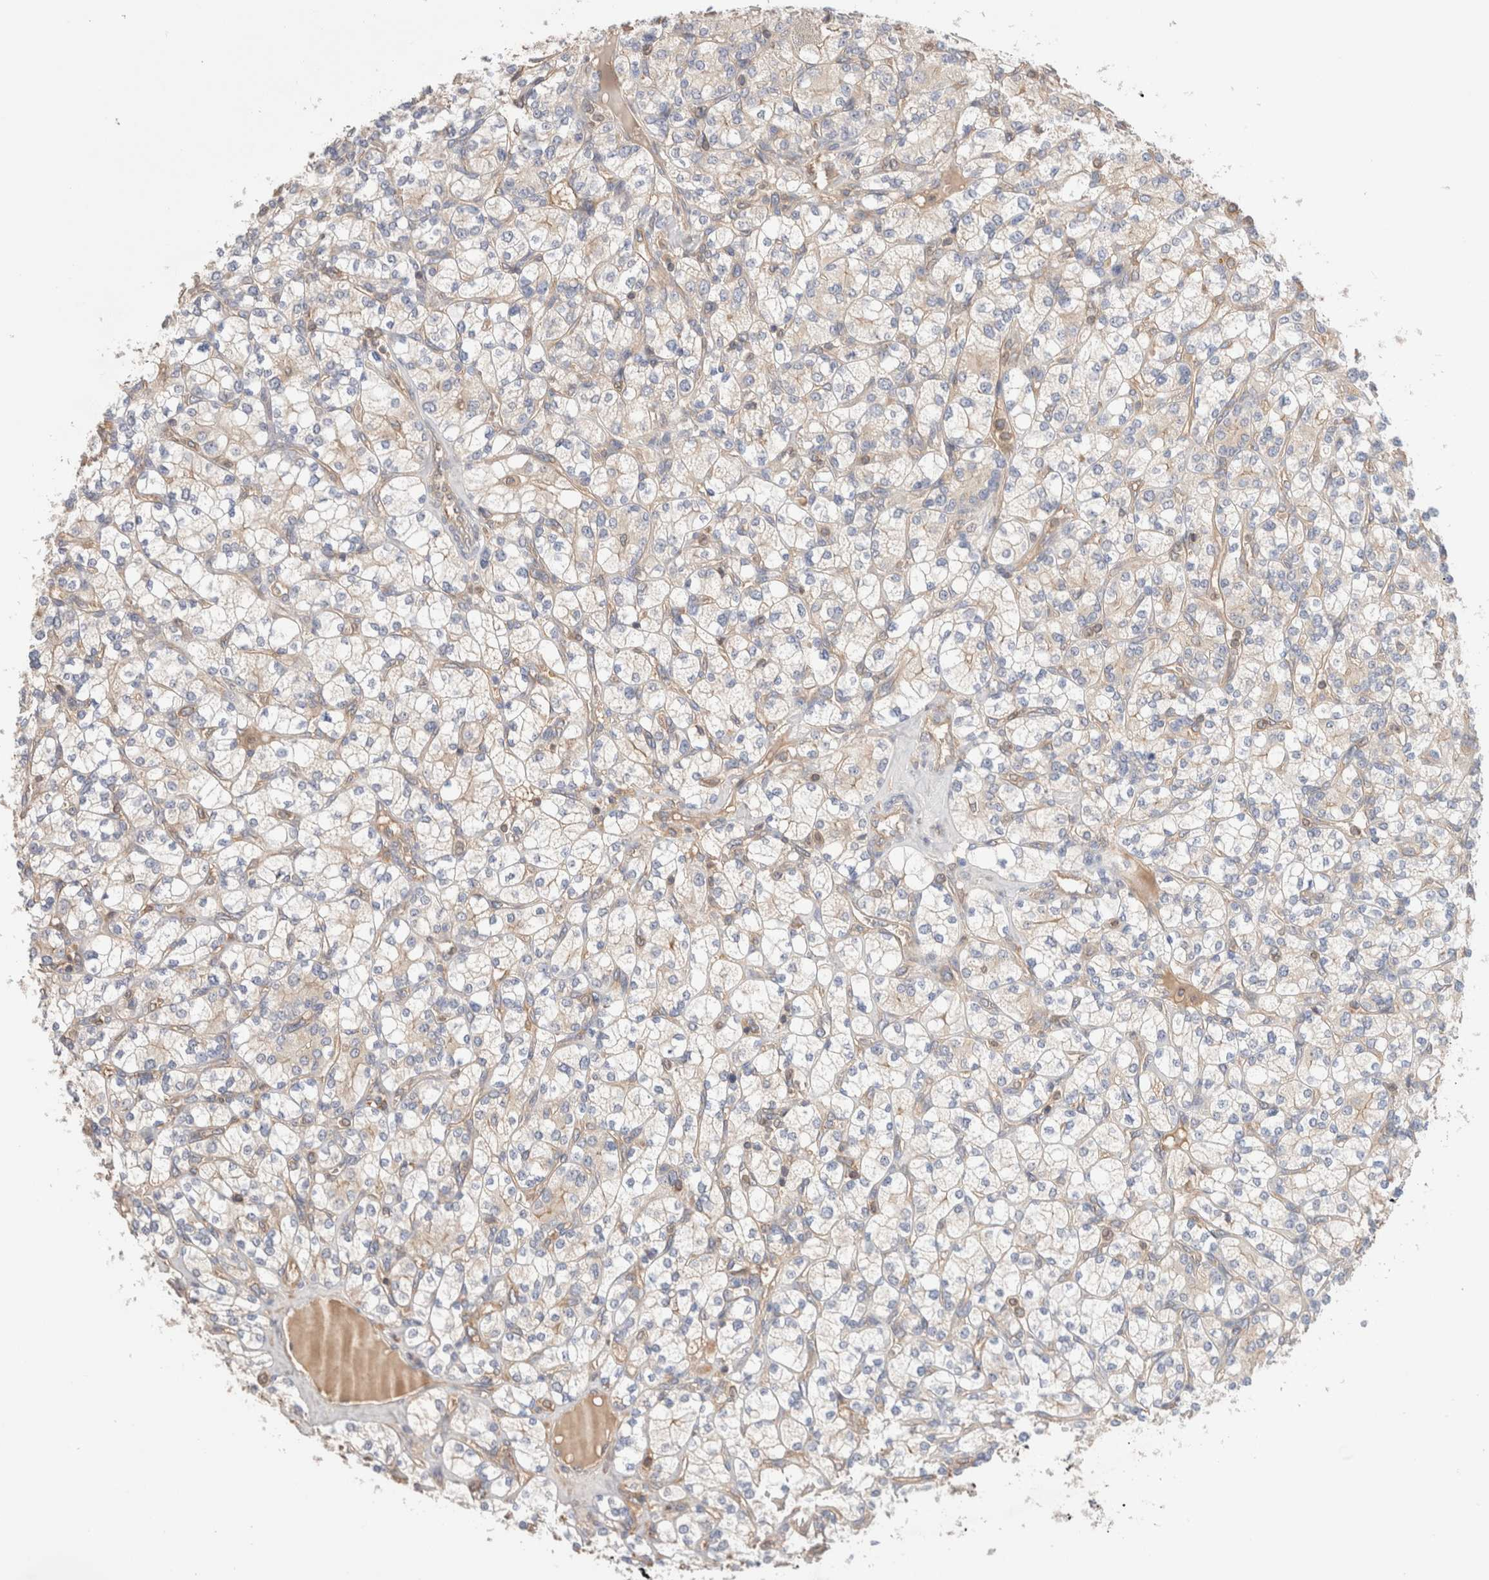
{"staining": {"intensity": "negative", "quantity": "none", "location": "none"}, "tissue": "renal cancer", "cell_type": "Tumor cells", "image_type": "cancer", "snomed": [{"axis": "morphology", "description": "Adenocarcinoma, NOS"}, {"axis": "topography", "description": "Kidney"}], "caption": "A high-resolution micrograph shows IHC staining of renal cancer (adenocarcinoma), which reveals no significant expression in tumor cells.", "gene": "SIKE1", "patient": {"sex": "male", "age": 77}}